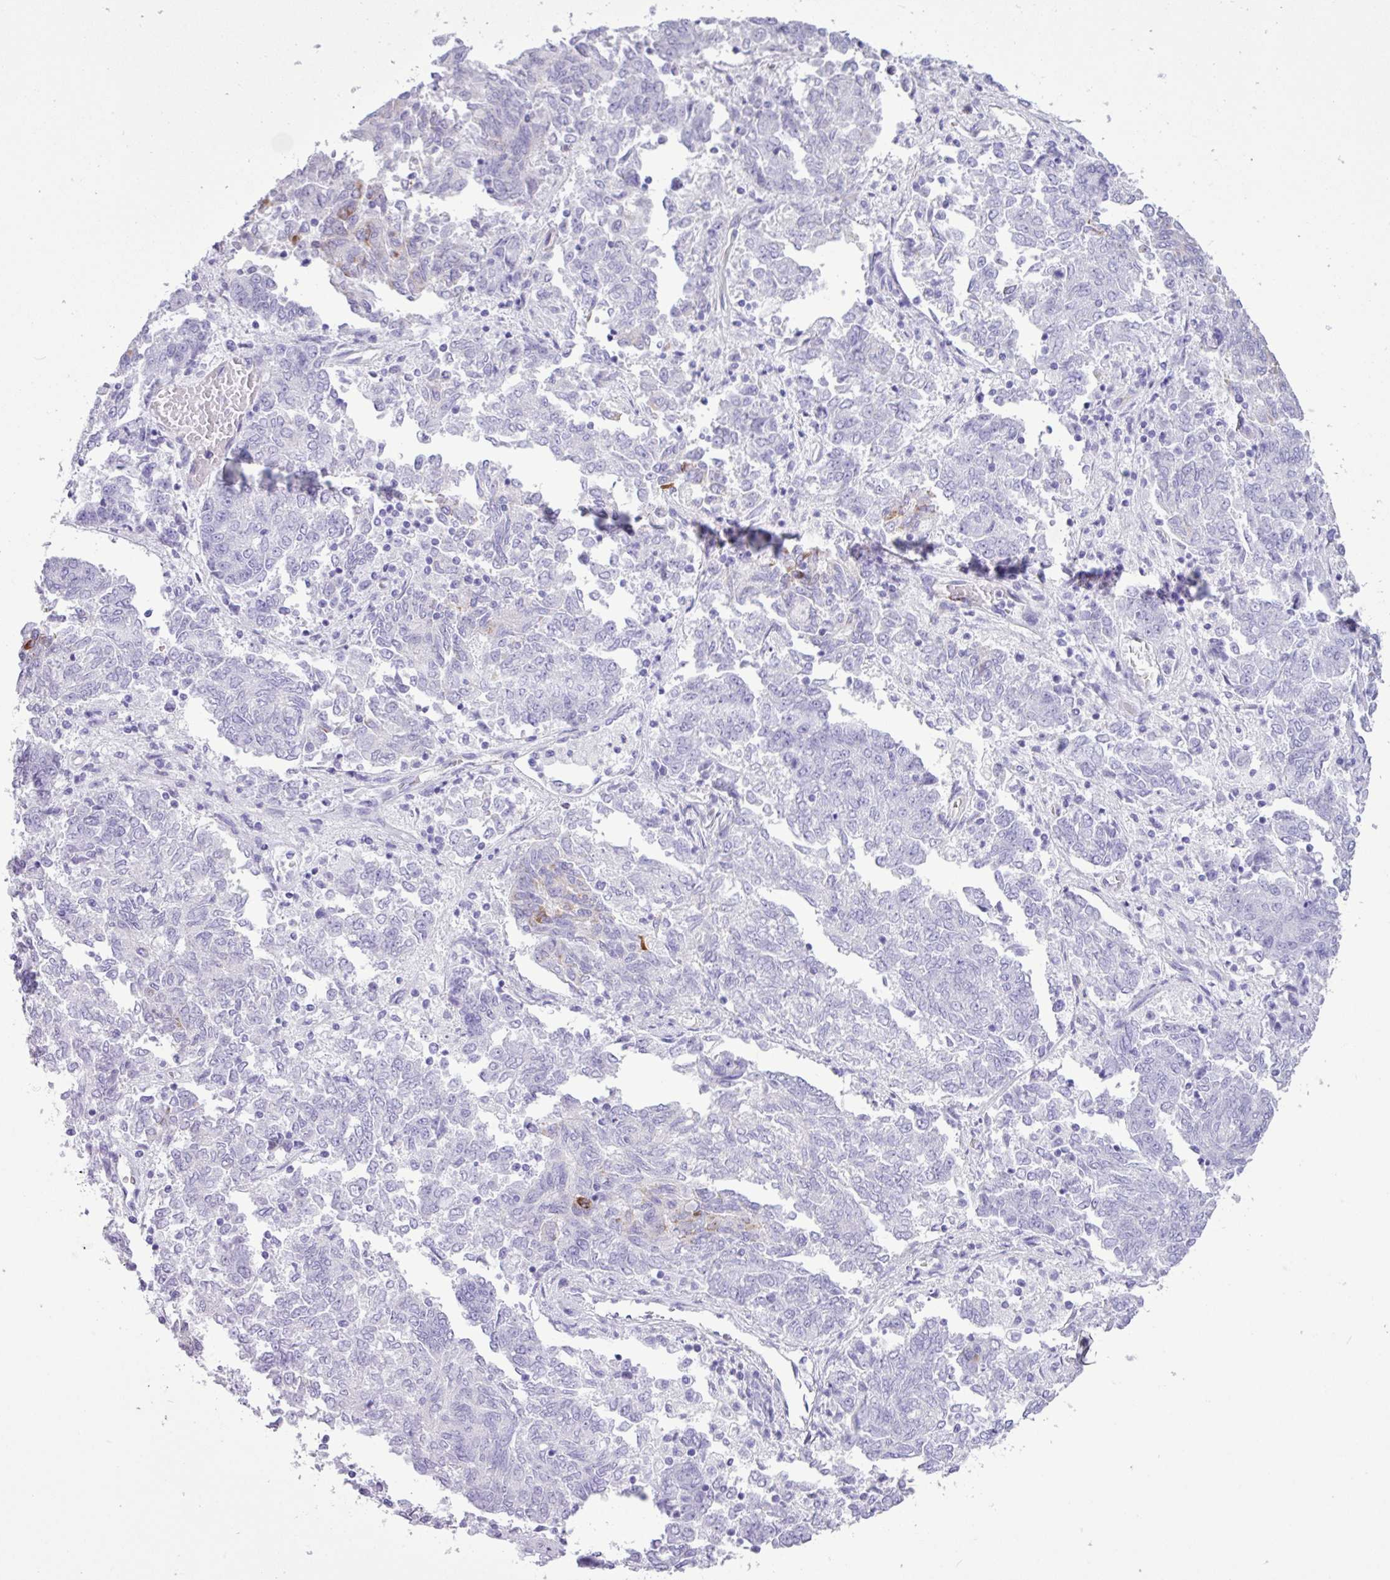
{"staining": {"intensity": "negative", "quantity": "none", "location": "none"}, "tissue": "endometrial cancer", "cell_type": "Tumor cells", "image_type": "cancer", "snomed": [{"axis": "morphology", "description": "Adenocarcinoma, NOS"}, {"axis": "topography", "description": "Endometrium"}], "caption": "Immunohistochemistry histopathology image of neoplastic tissue: endometrial cancer stained with DAB reveals no significant protein staining in tumor cells. (Brightfield microscopy of DAB (3,3'-diaminobenzidine) immunohistochemistry at high magnification).", "gene": "CKMT2", "patient": {"sex": "female", "age": 80}}